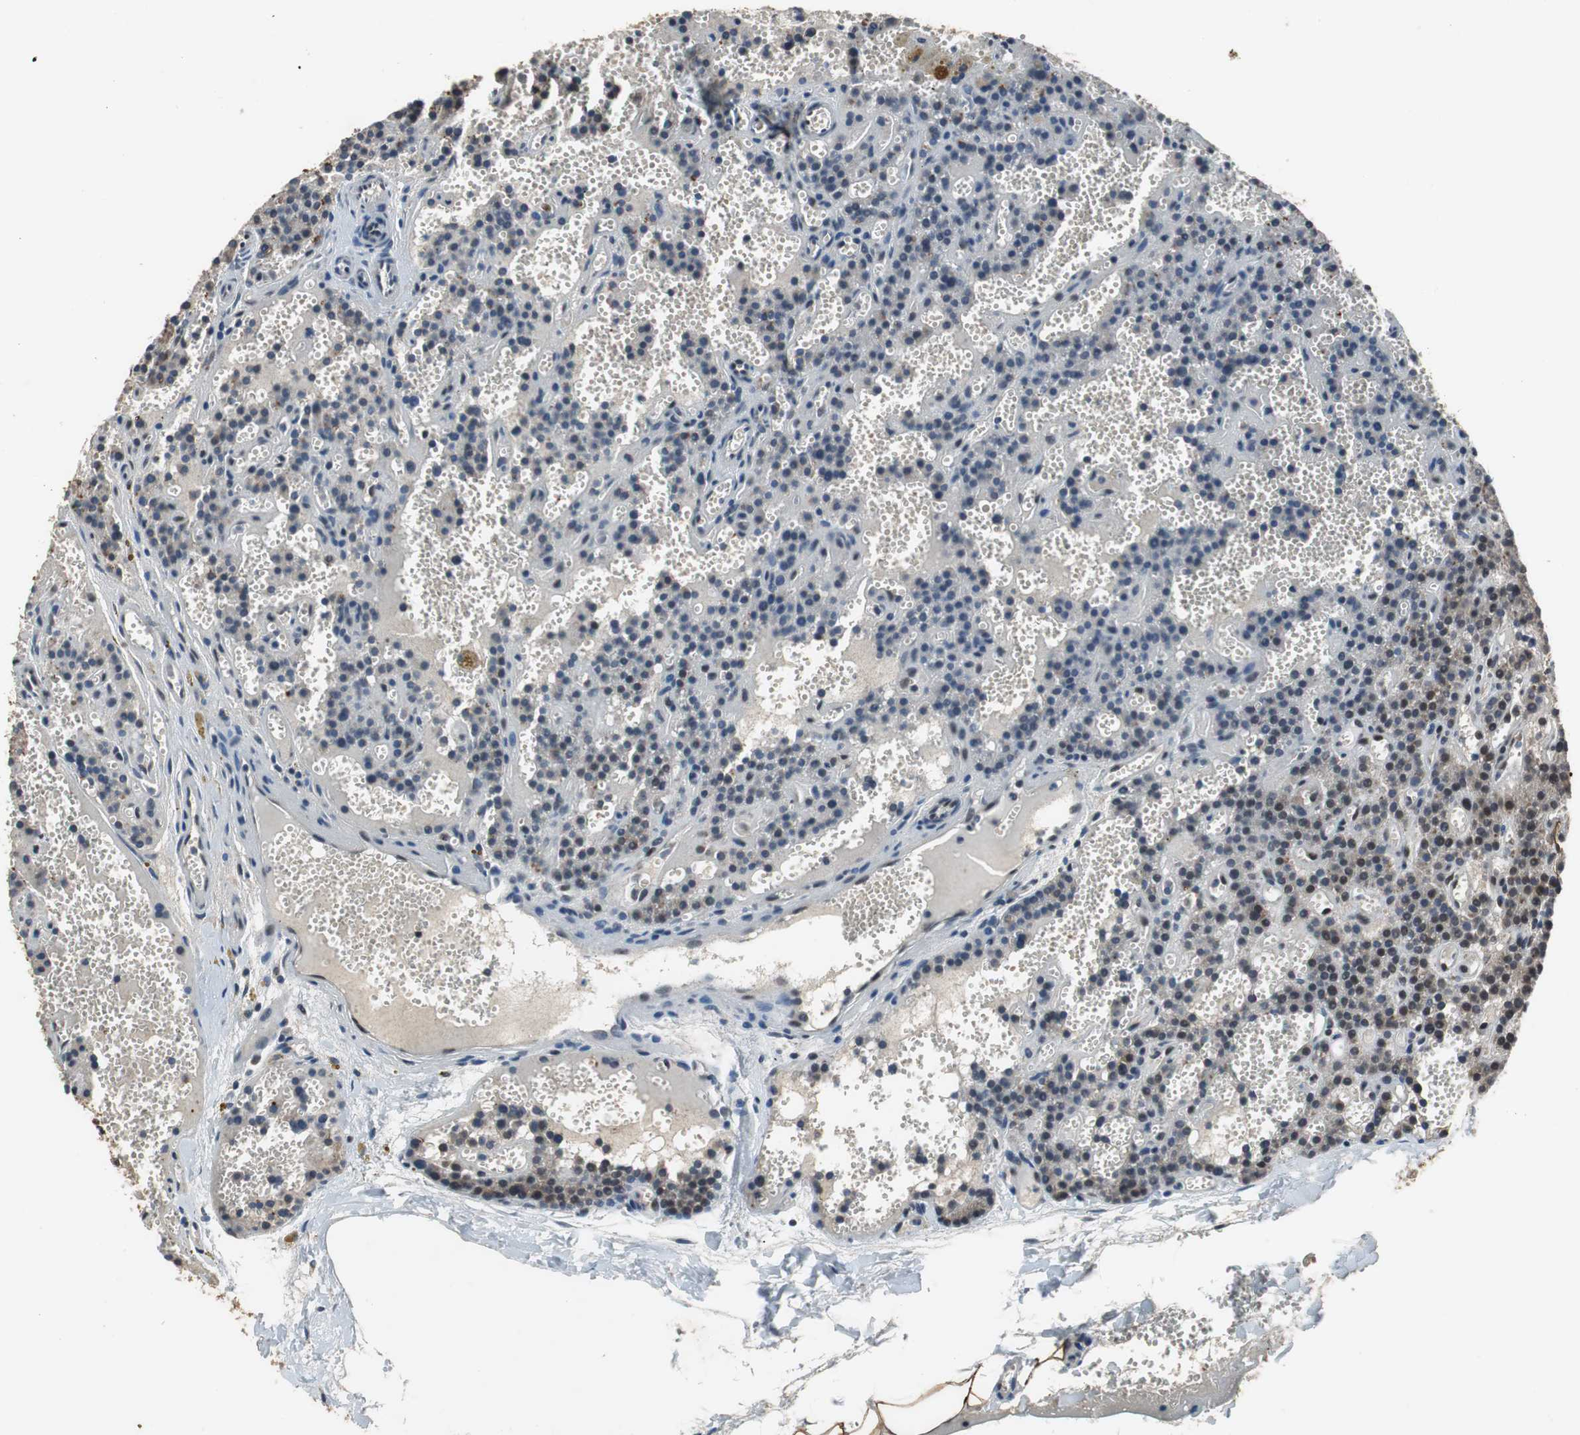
{"staining": {"intensity": "negative", "quantity": "none", "location": "none"}, "tissue": "parathyroid gland", "cell_type": "Glandular cells", "image_type": "normal", "snomed": [{"axis": "morphology", "description": "Normal tissue, NOS"}, {"axis": "topography", "description": "Parathyroid gland"}], "caption": "A high-resolution histopathology image shows immunohistochemistry (IHC) staining of normal parathyroid gland, which reveals no significant expression in glandular cells. The staining is performed using DAB (3,3'-diaminobenzidine) brown chromogen with nuclei counter-stained in using hematoxylin.", "gene": "PI4KB", "patient": {"sex": "male", "age": 25}}